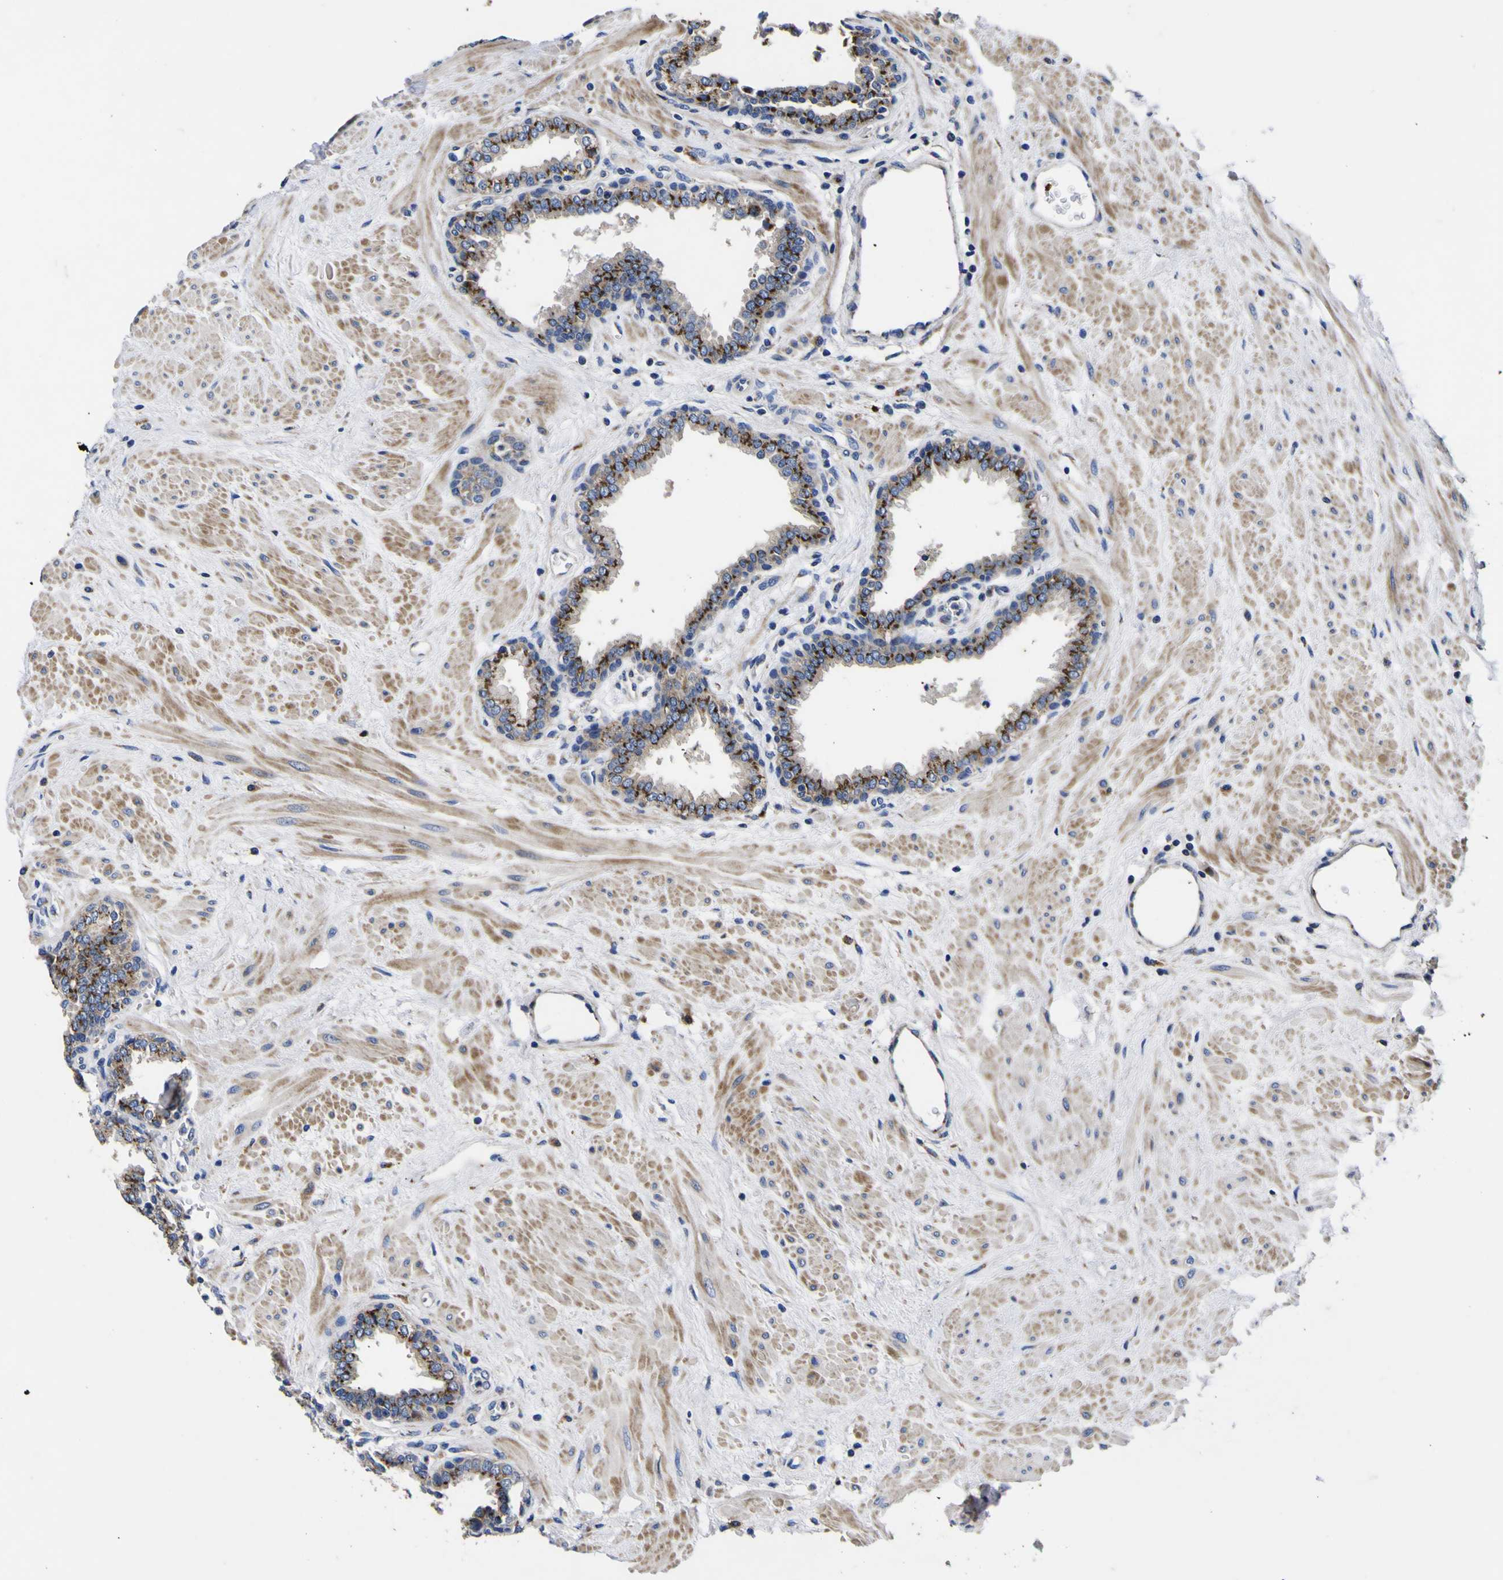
{"staining": {"intensity": "strong", "quantity": ">75%", "location": "cytoplasmic/membranous"}, "tissue": "prostate", "cell_type": "Glandular cells", "image_type": "normal", "snomed": [{"axis": "morphology", "description": "Normal tissue, NOS"}, {"axis": "topography", "description": "Prostate"}], "caption": "Immunohistochemistry staining of benign prostate, which shows high levels of strong cytoplasmic/membranous positivity in approximately >75% of glandular cells indicating strong cytoplasmic/membranous protein positivity. The staining was performed using DAB (3,3'-diaminobenzidine) (brown) for protein detection and nuclei were counterstained in hematoxylin (blue).", "gene": "COA1", "patient": {"sex": "male", "age": 51}}